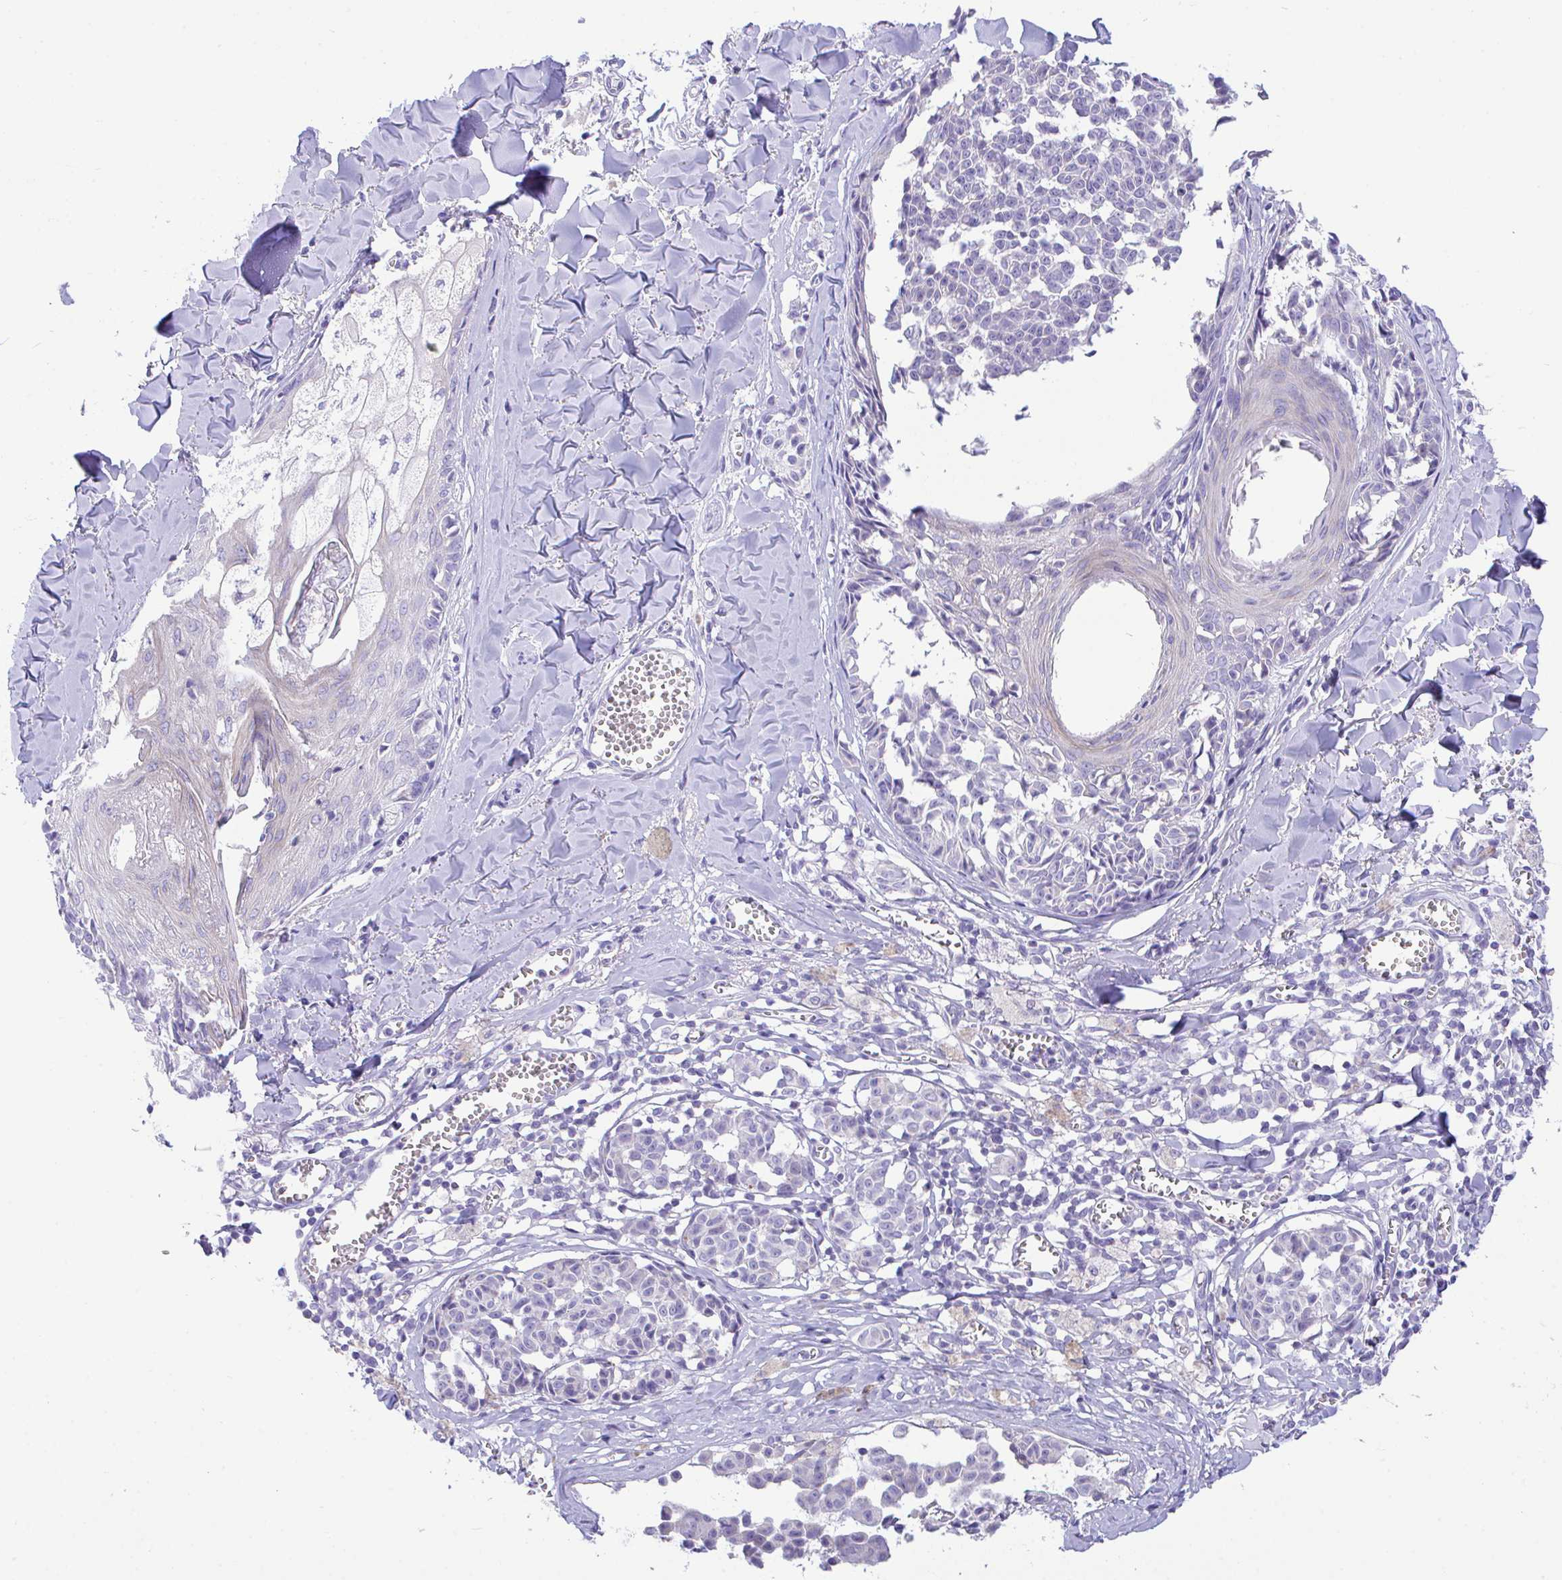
{"staining": {"intensity": "negative", "quantity": "none", "location": "none"}, "tissue": "melanoma", "cell_type": "Tumor cells", "image_type": "cancer", "snomed": [{"axis": "morphology", "description": "Malignant melanoma, NOS"}, {"axis": "topography", "description": "Skin"}], "caption": "An immunohistochemistry photomicrograph of malignant melanoma is shown. There is no staining in tumor cells of malignant melanoma.", "gene": "NLRP8", "patient": {"sex": "female", "age": 43}}